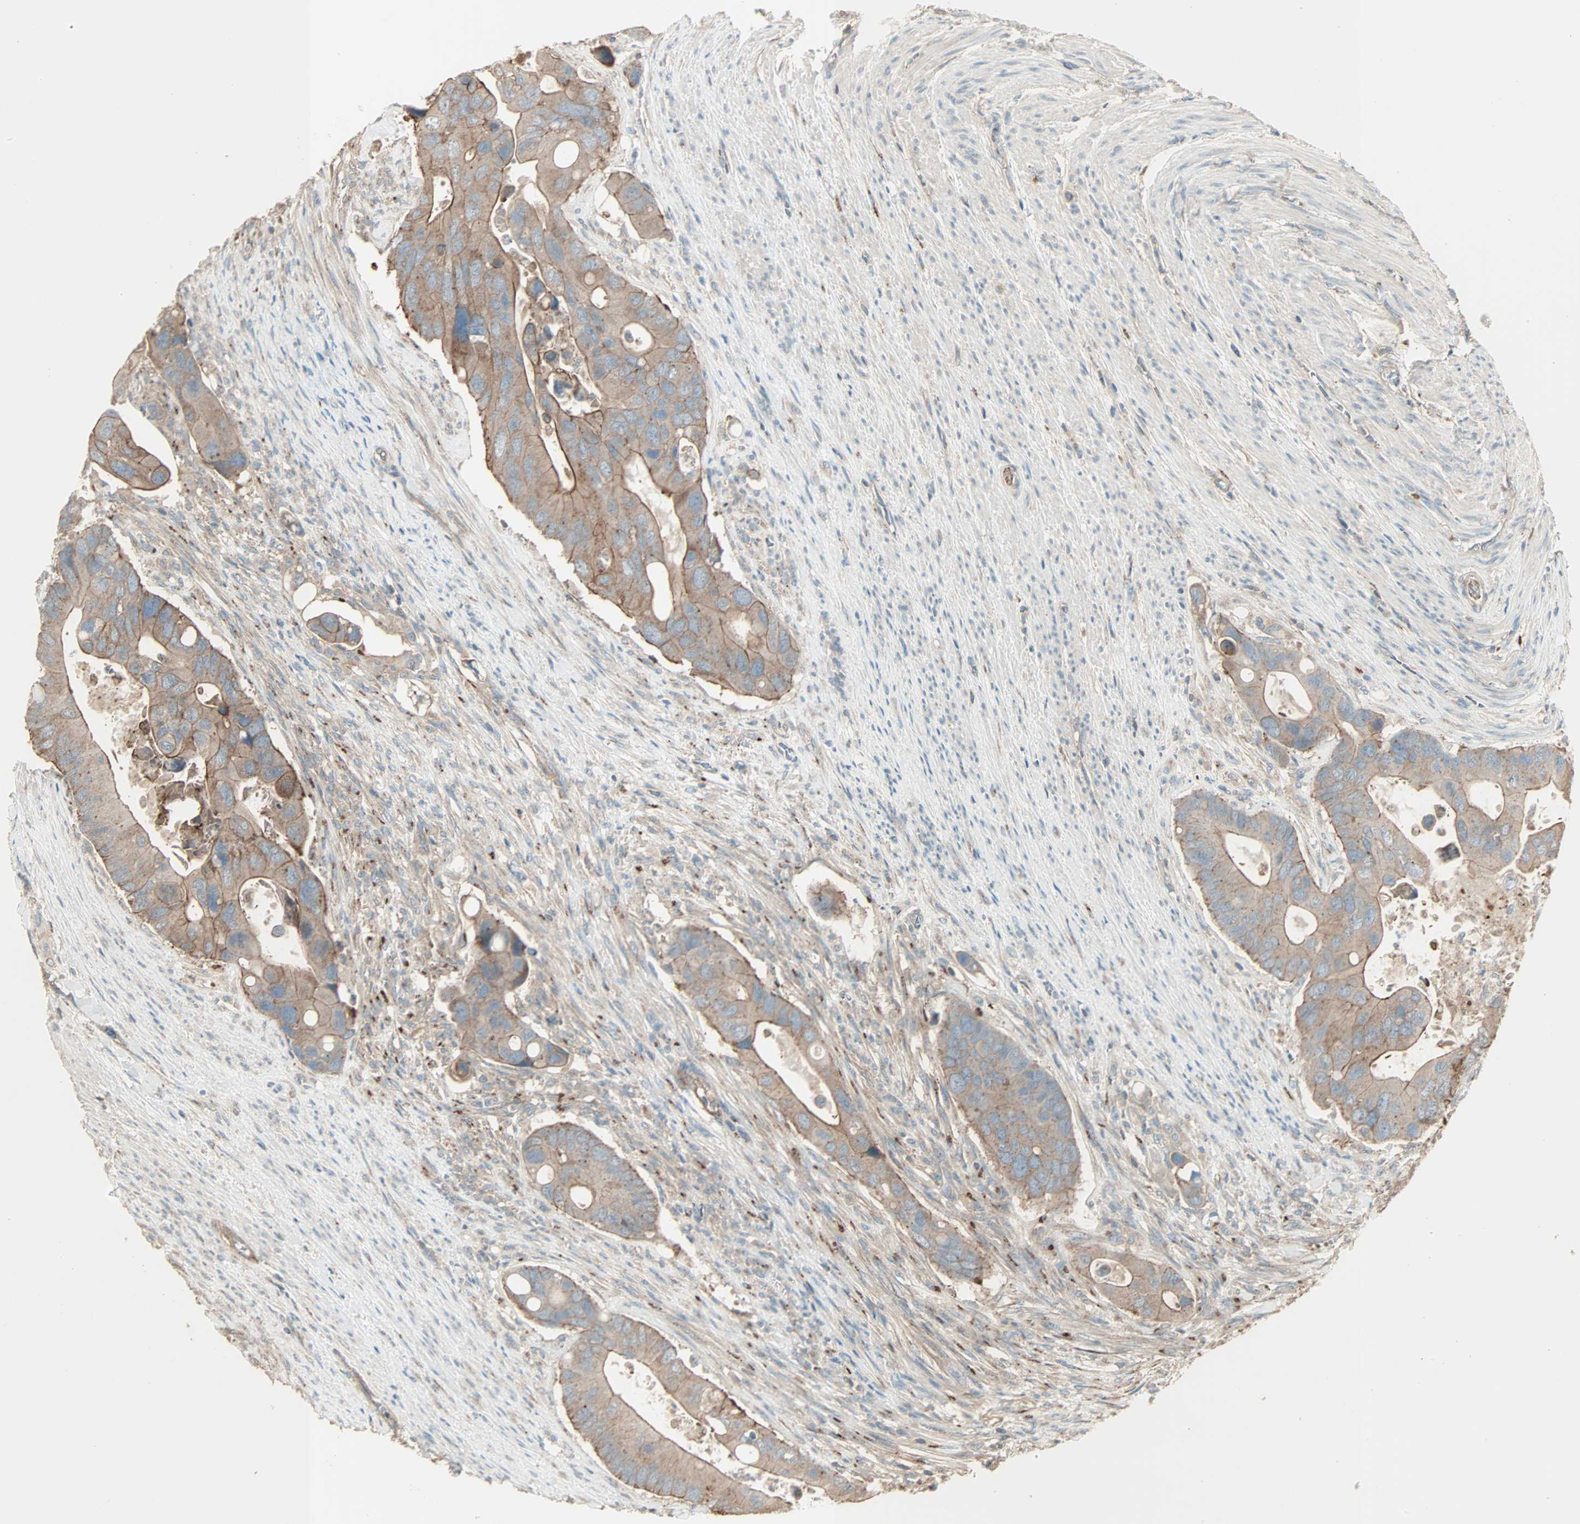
{"staining": {"intensity": "moderate", "quantity": ">75%", "location": "cytoplasmic/membranous"}, "tissue": "colorectal cancer", "cell_type": "Tumor cells", "image_type": "cancer", "snomed": [{"axis": "morphology", "description": "Adenocarcinoma, NOS"}, {"axis": "topography", "description": "Rectum"}], "caption": "IHC micrograph of neoplastic tissue: colorectal adenocarcinoma stained using immunohistochemistry demonstrates medium levels of moderate protein expression localized specifically in the cytoplasmic/membranous of tumor cells, appearing as a cytoplasmic/membranous brown color.", "gene": "MAP3K21", "patient": {"sex": "female", "age": 57}}